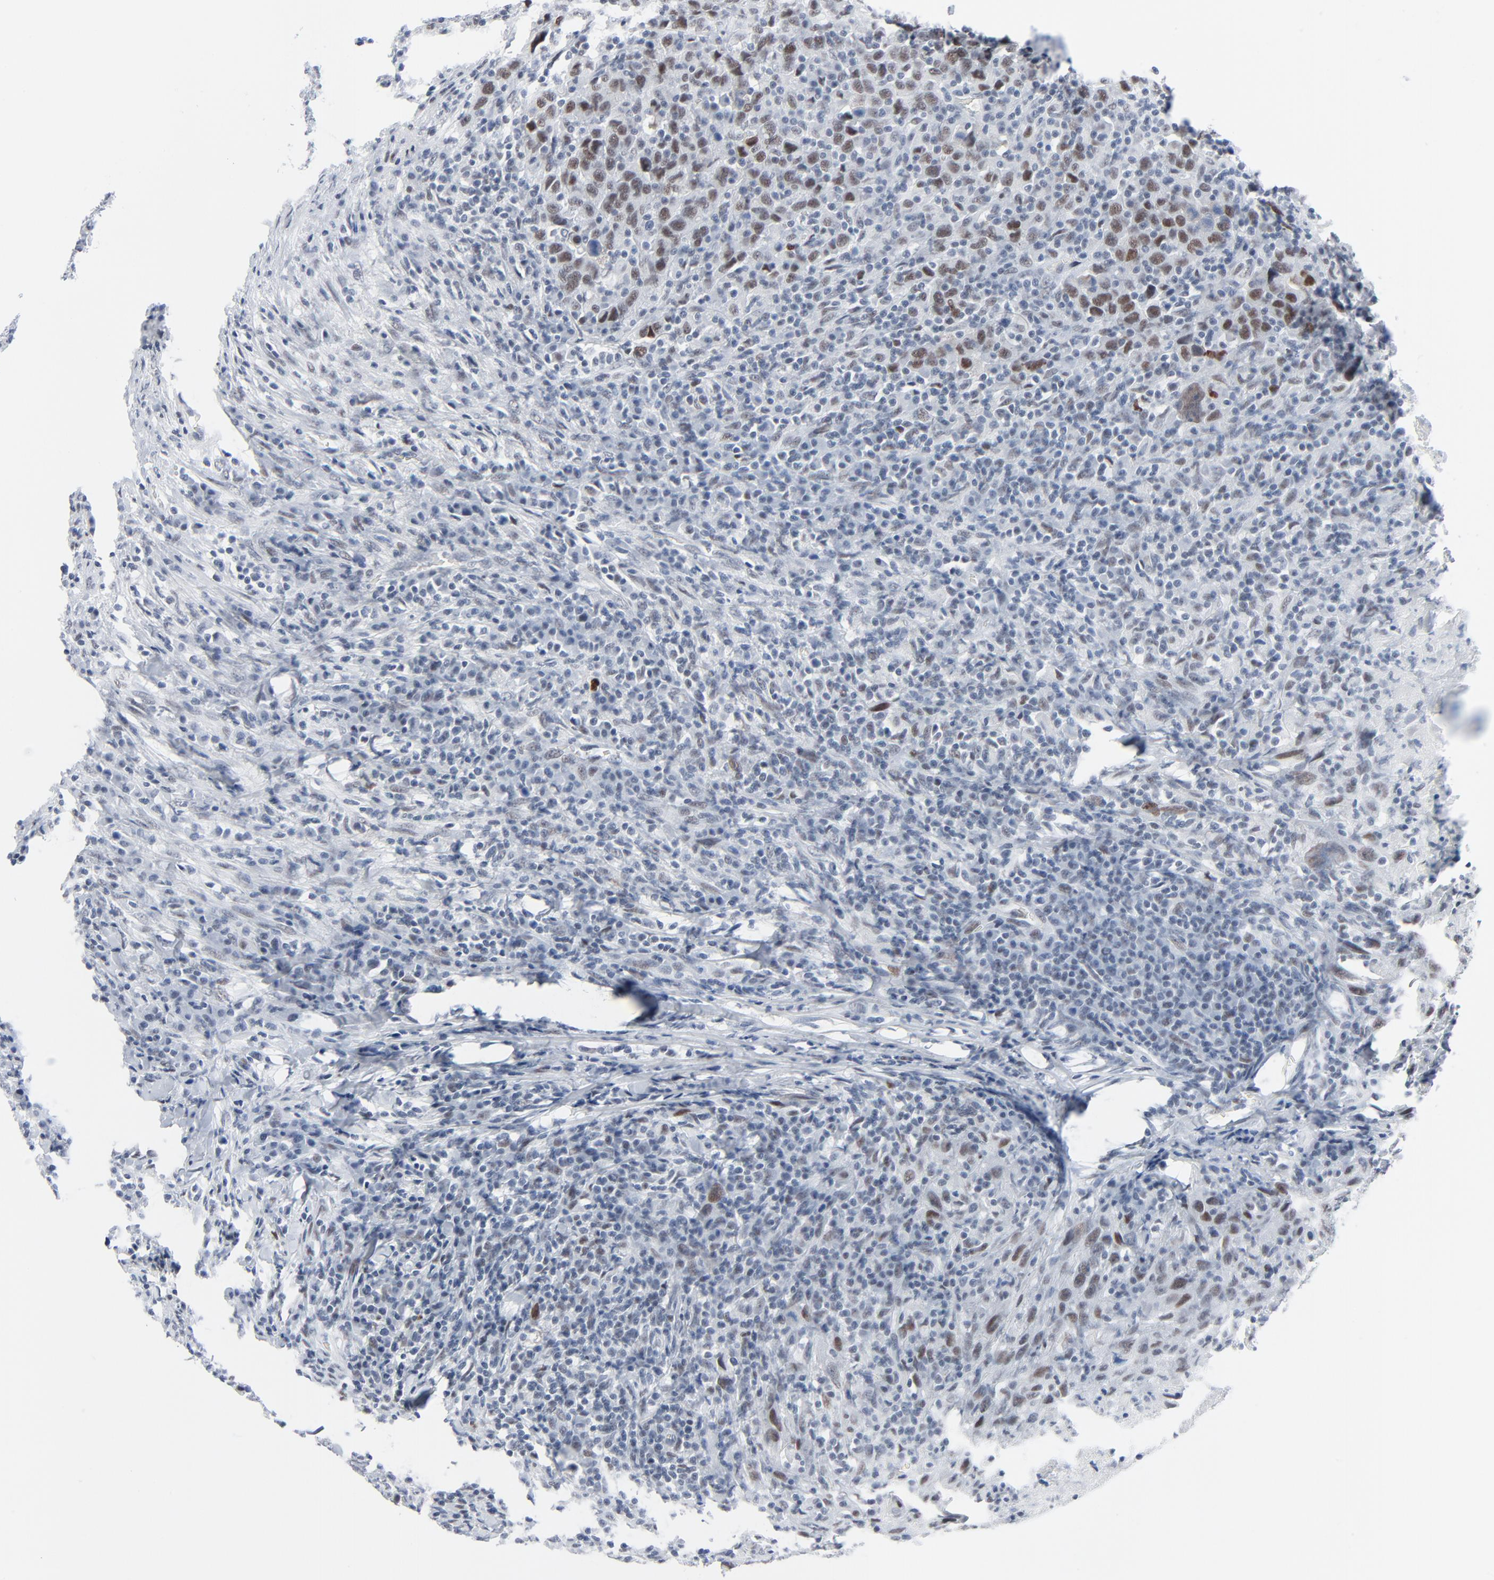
{"staining": {"intensity": "moderate", "quantity": ">75%", "location": "nuclear"}, "tissue": "urothelial cancer", "cell_type": "Tumor cells", "image_type": "cancer", "snomed": [{"axis": "morphology", "description": "Urothelial carcinoma, High grade"}, {"axis": "topography", "description": "Urinary bladder"}], "caption": "IHC photomicrograph of urothelial cancer stained for a protein (brown), which displays medium levels of moderate nuclear positivity in about >75% of tumor cells.", "gene": "SIRT1", "patient": {"sex": "male", "age": 61}}